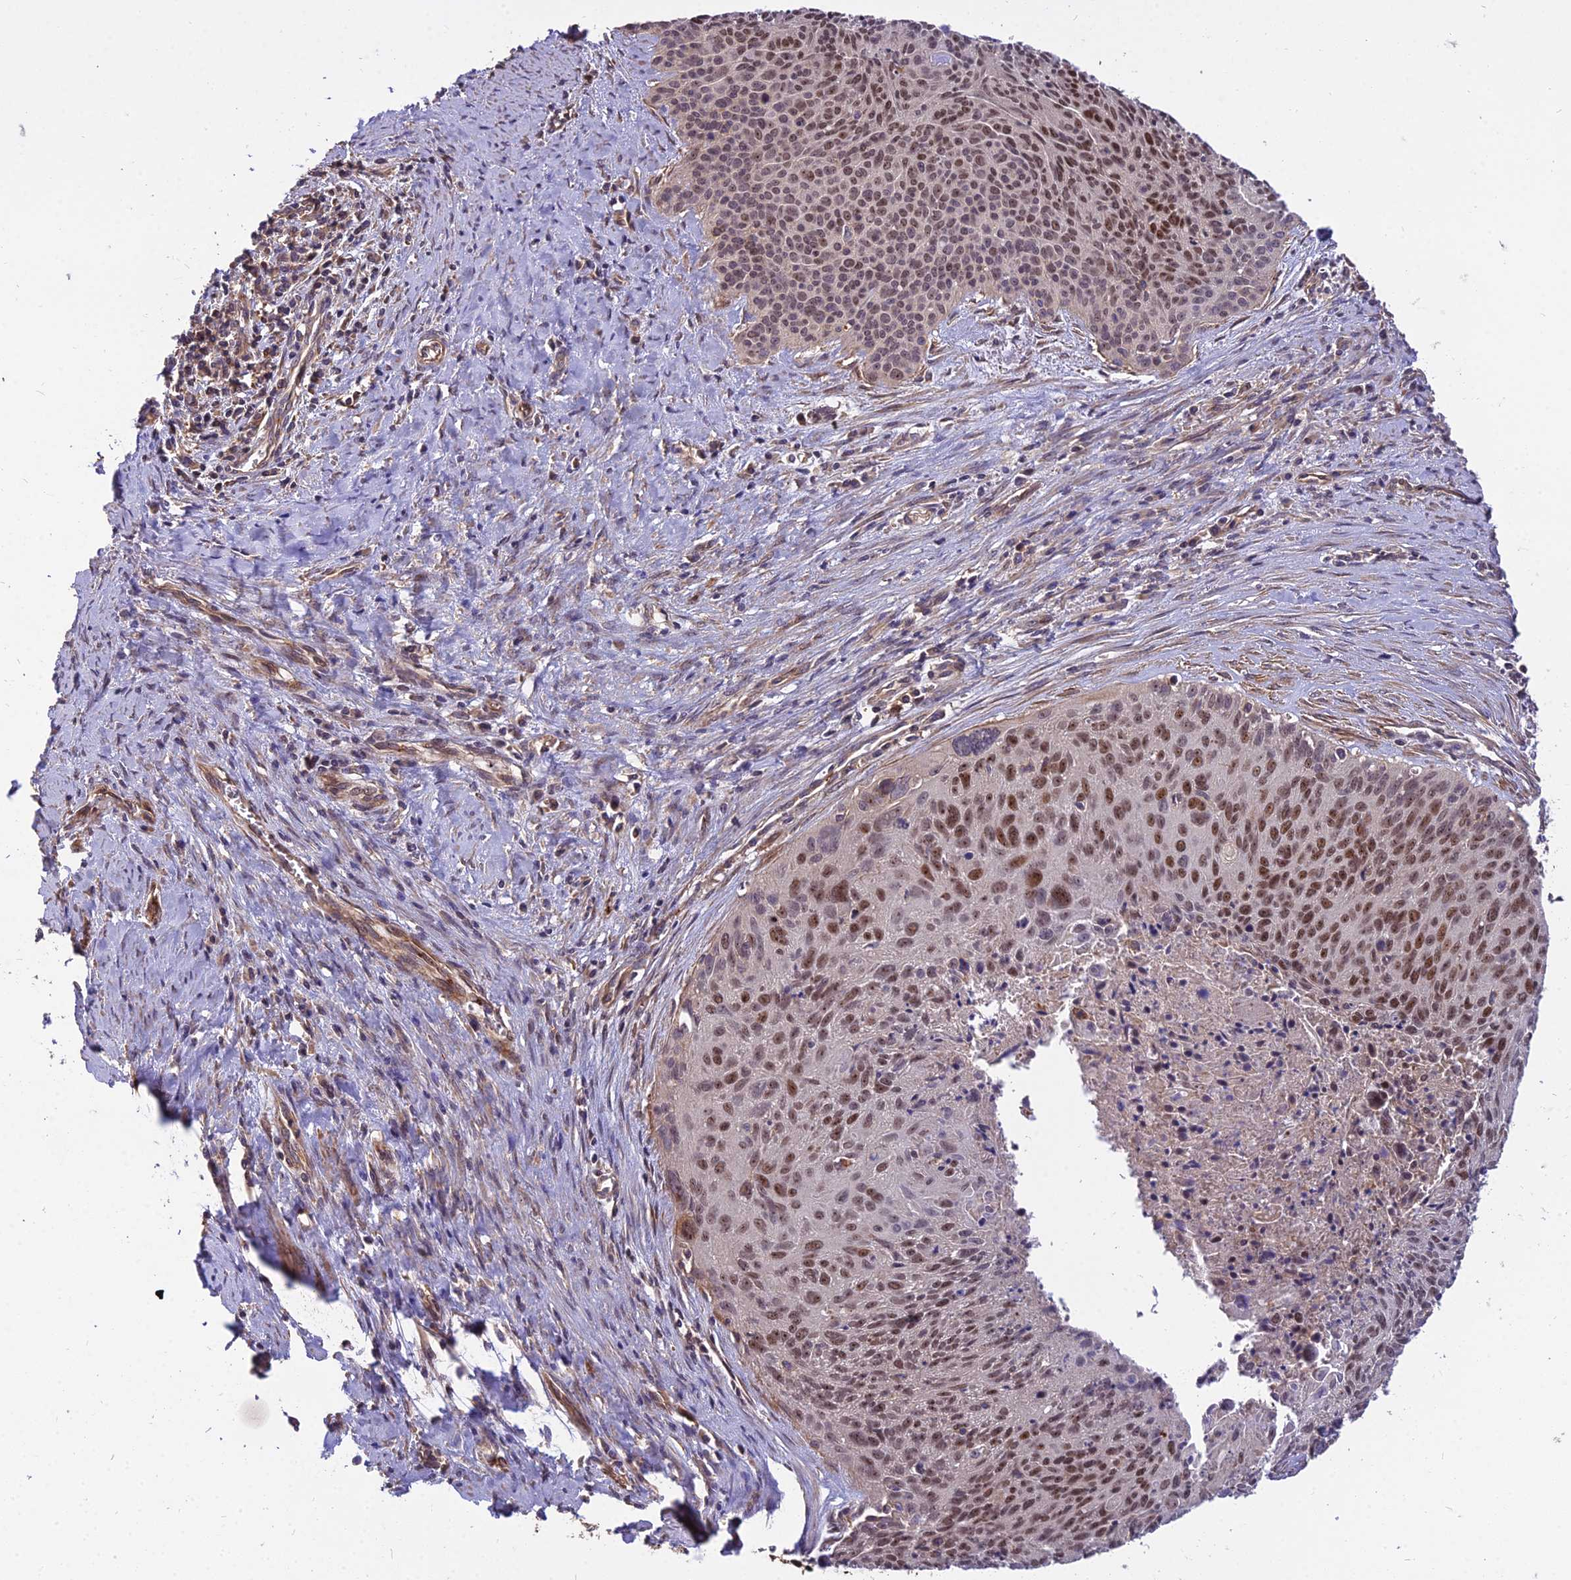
{"staining": {"intensity": "moderate", "quantity": ">75%", "location": "nuclear"}, "tissue": "cervical cancer", "cell_type": "Tumor cells", "image_type": "cancer", "snomed": [{"axis": "morphology", "description": "Squamous cell carcinoma, NOS"}, {"axis": "topography", "description": "Cervix"}], "caption": "Immunohistochemistry image of human cervical cancer (squamous cell carcinoma) stained for a protein (brown), which displays medium levels of moderate nuclear expression in about >75% of tumor cells.", "gene": "TCEA3", "patient": {"sex": "female", "age": 55}}